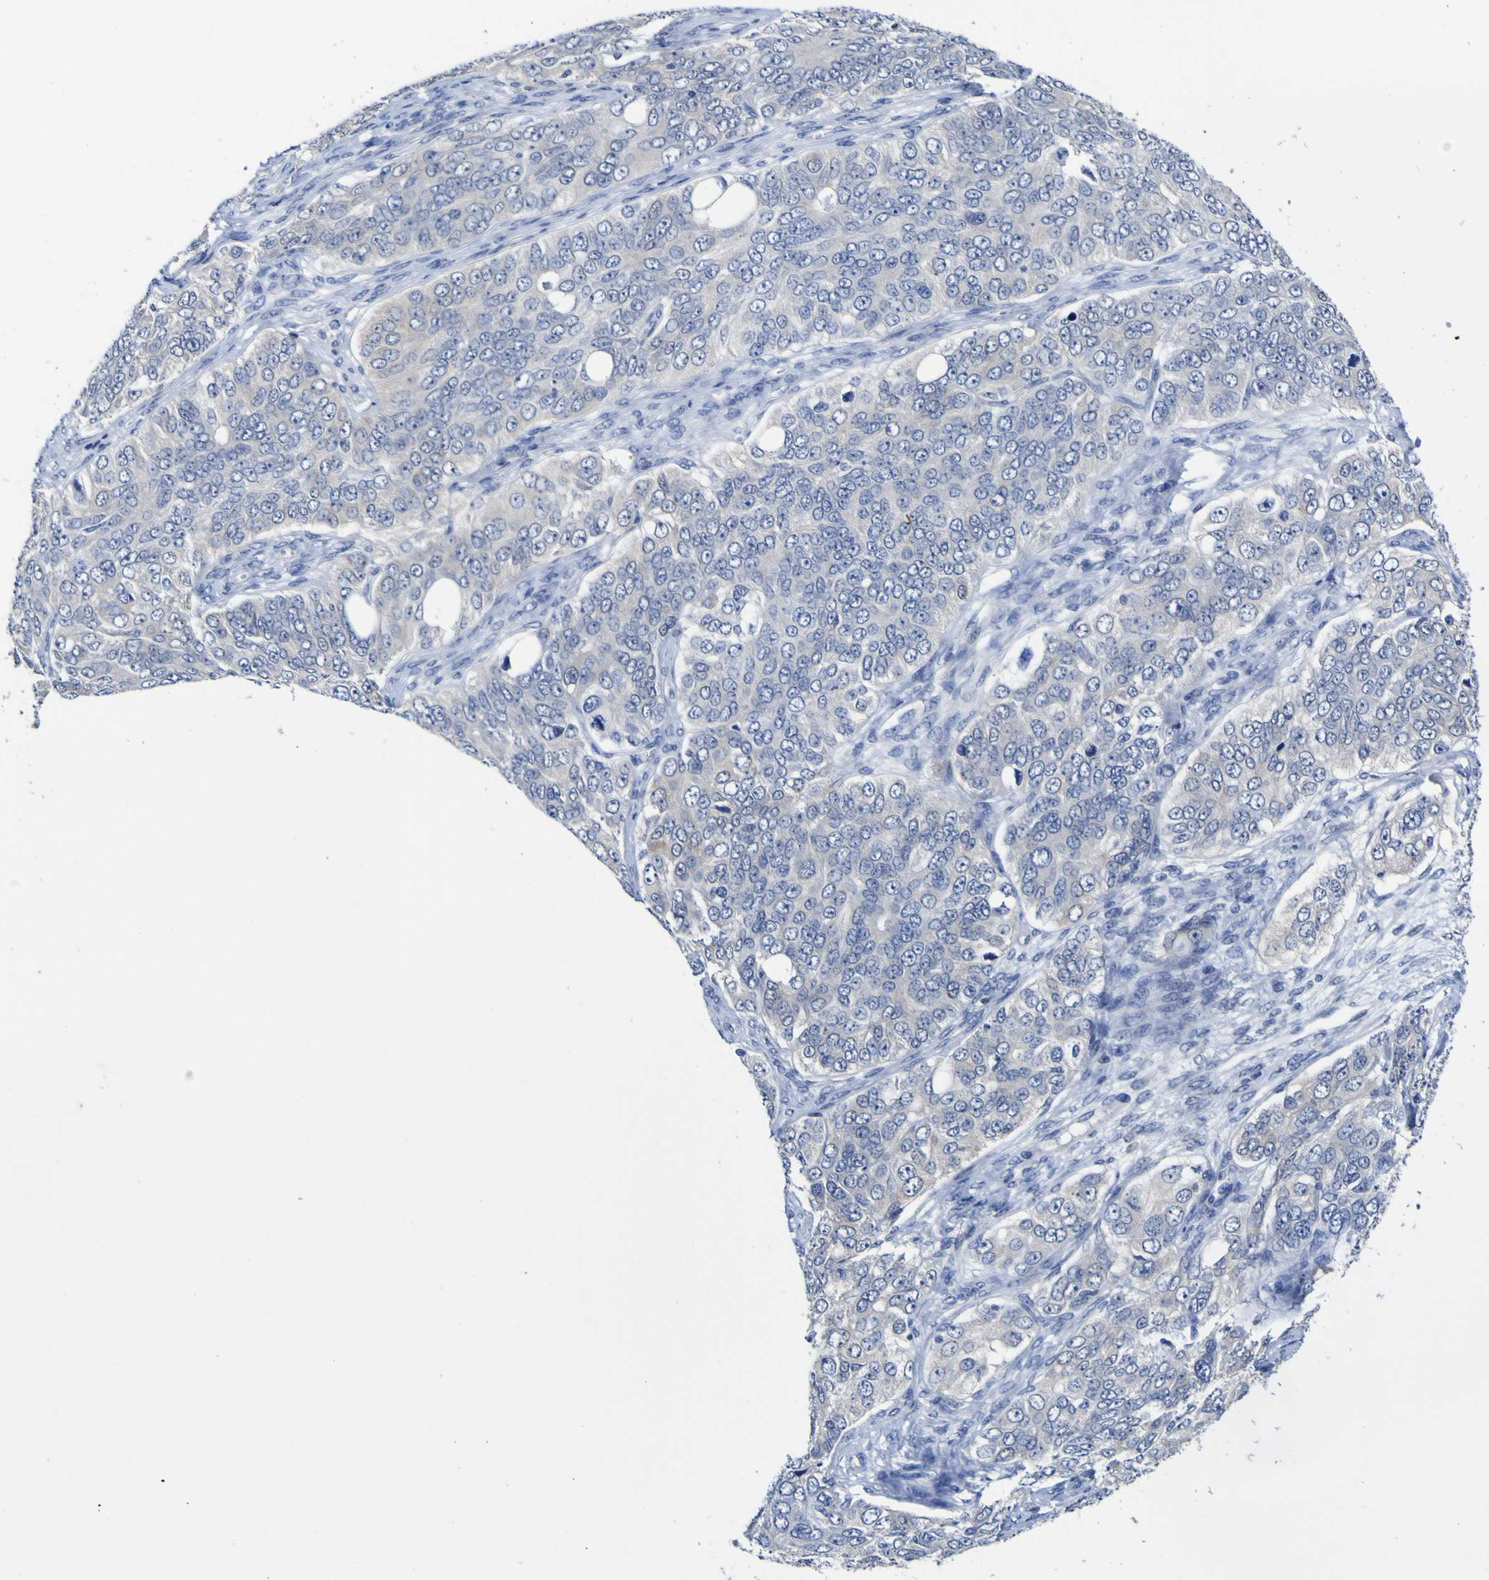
{"staining": {"intensity": "negative", "quantity": "none", "location": "none"}, "tissue": "ovarian cancer", "cell_type": "Tumor cells", "image_type": "cancer", "snomed": [{"axis": "morphology", "description": "Carcinoma, endometroid"}, {"axis": "topography", "description": "Ovary"}], "caption": "A high-resolution histopathology image shows IHC staining of ovarian endometroid carcinoma, which displays no significant staining in tumor cells. (Immunohistochemistry, brightfield microscopy, high magnification).", "gene": "CASP6", "patient": {"sex": "female", "age": 51}}